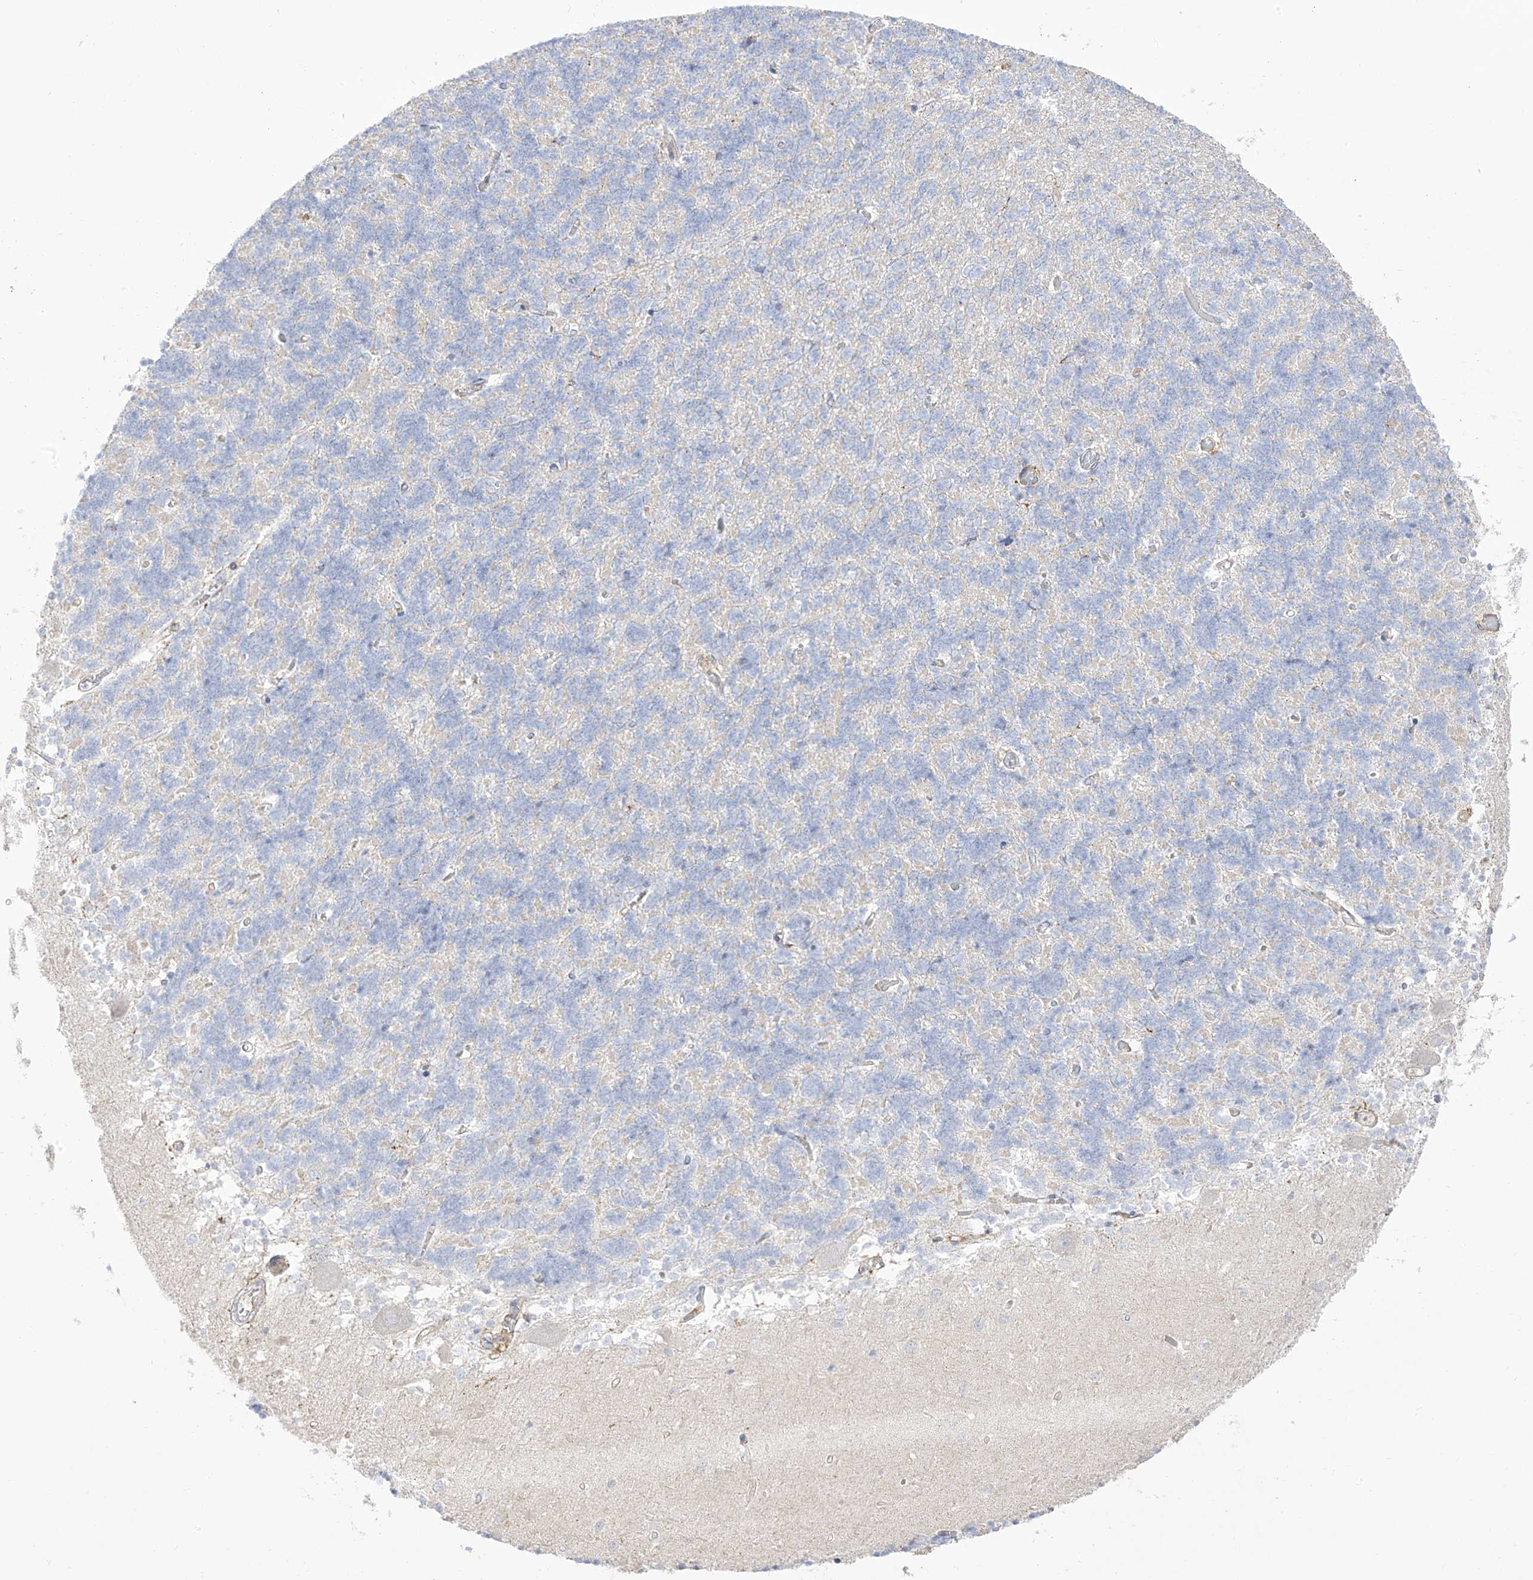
{"staining": {"intensity": "negative", "quantity": "none", "location": "none"}, "tissue": "cerebellum", "cell_type": "Cells in granular layer", "image_type": "normal", "snomed": [{"axis": "morphology", "description": "Normal tissue, NOS"}, {"axis": "topography", "description": "Cerebellum"}], "caption": "Immunohistochemical staining of benign human cerebellum exhibits no significant expression in cells in granular layer. (DAB (3,3'-diaminobenzidine) immunohistochemistry (IHC) visualized using brightfield microscopy, high magnification).", "gene": "ZGRF1", "patient": {"sex": "male", "age": 37}}